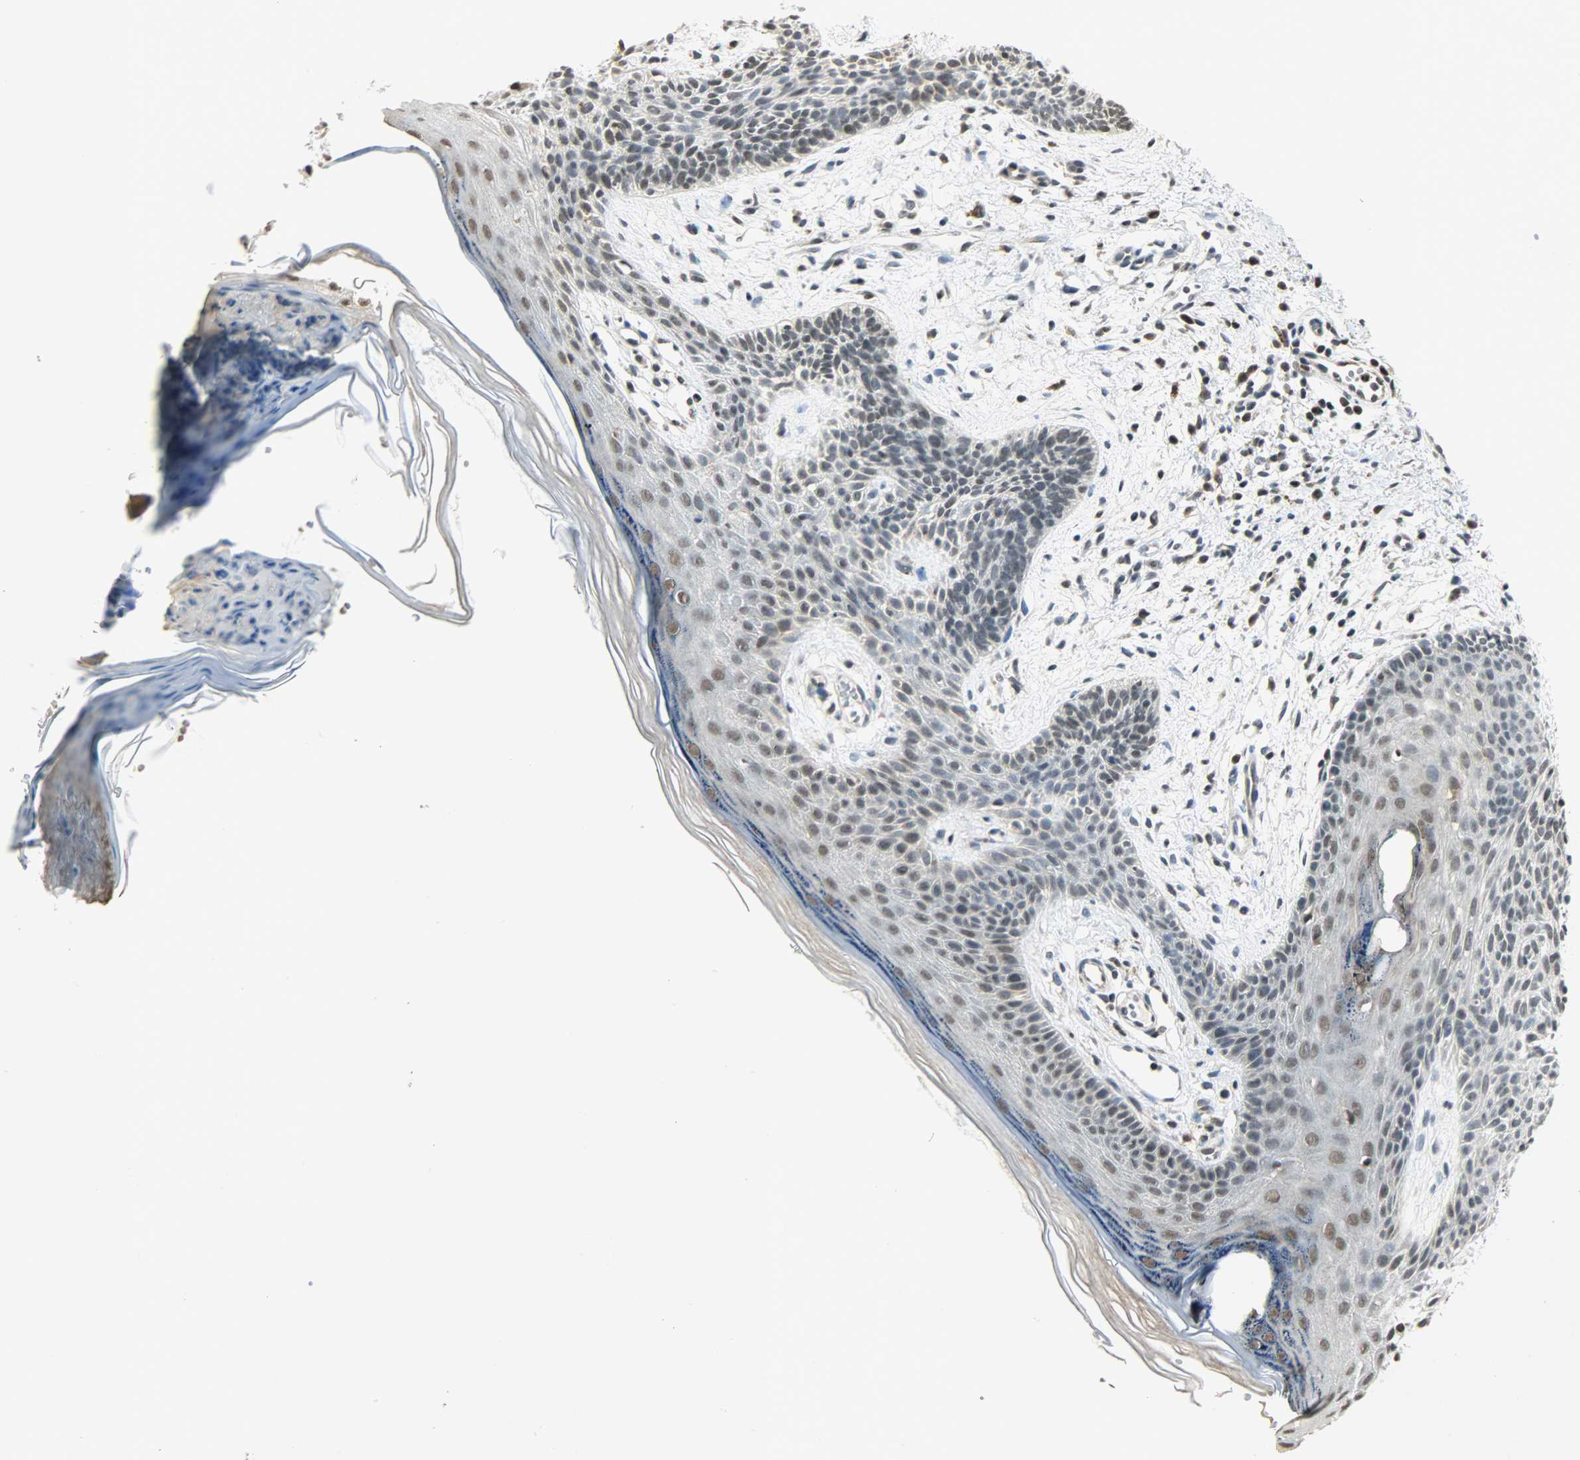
{"staining": {"intensity": "weak", "quantity": "25%-75%", "location": "nuclear"}, "tissue": "skin cancer", "cell_type": "Tumor cells", "image_type": "cancer", "snomed": [{"axis": "morphology", "description": "Normal tissue, NOS"}, {"axis": "morphology", "description": "Basal cell carcinoma"}, {"axis": "topography", "description": "Skin"}], "caption": "High-power microscopy captured an immunohistochemistry (IHC) image of skin basal cell carcinoma, revealing weak nuclear staining in approximately 25%-75% of tumor cells.", "gene": "SMARCA5", "patient": {"sex": "female", "age": 69}}